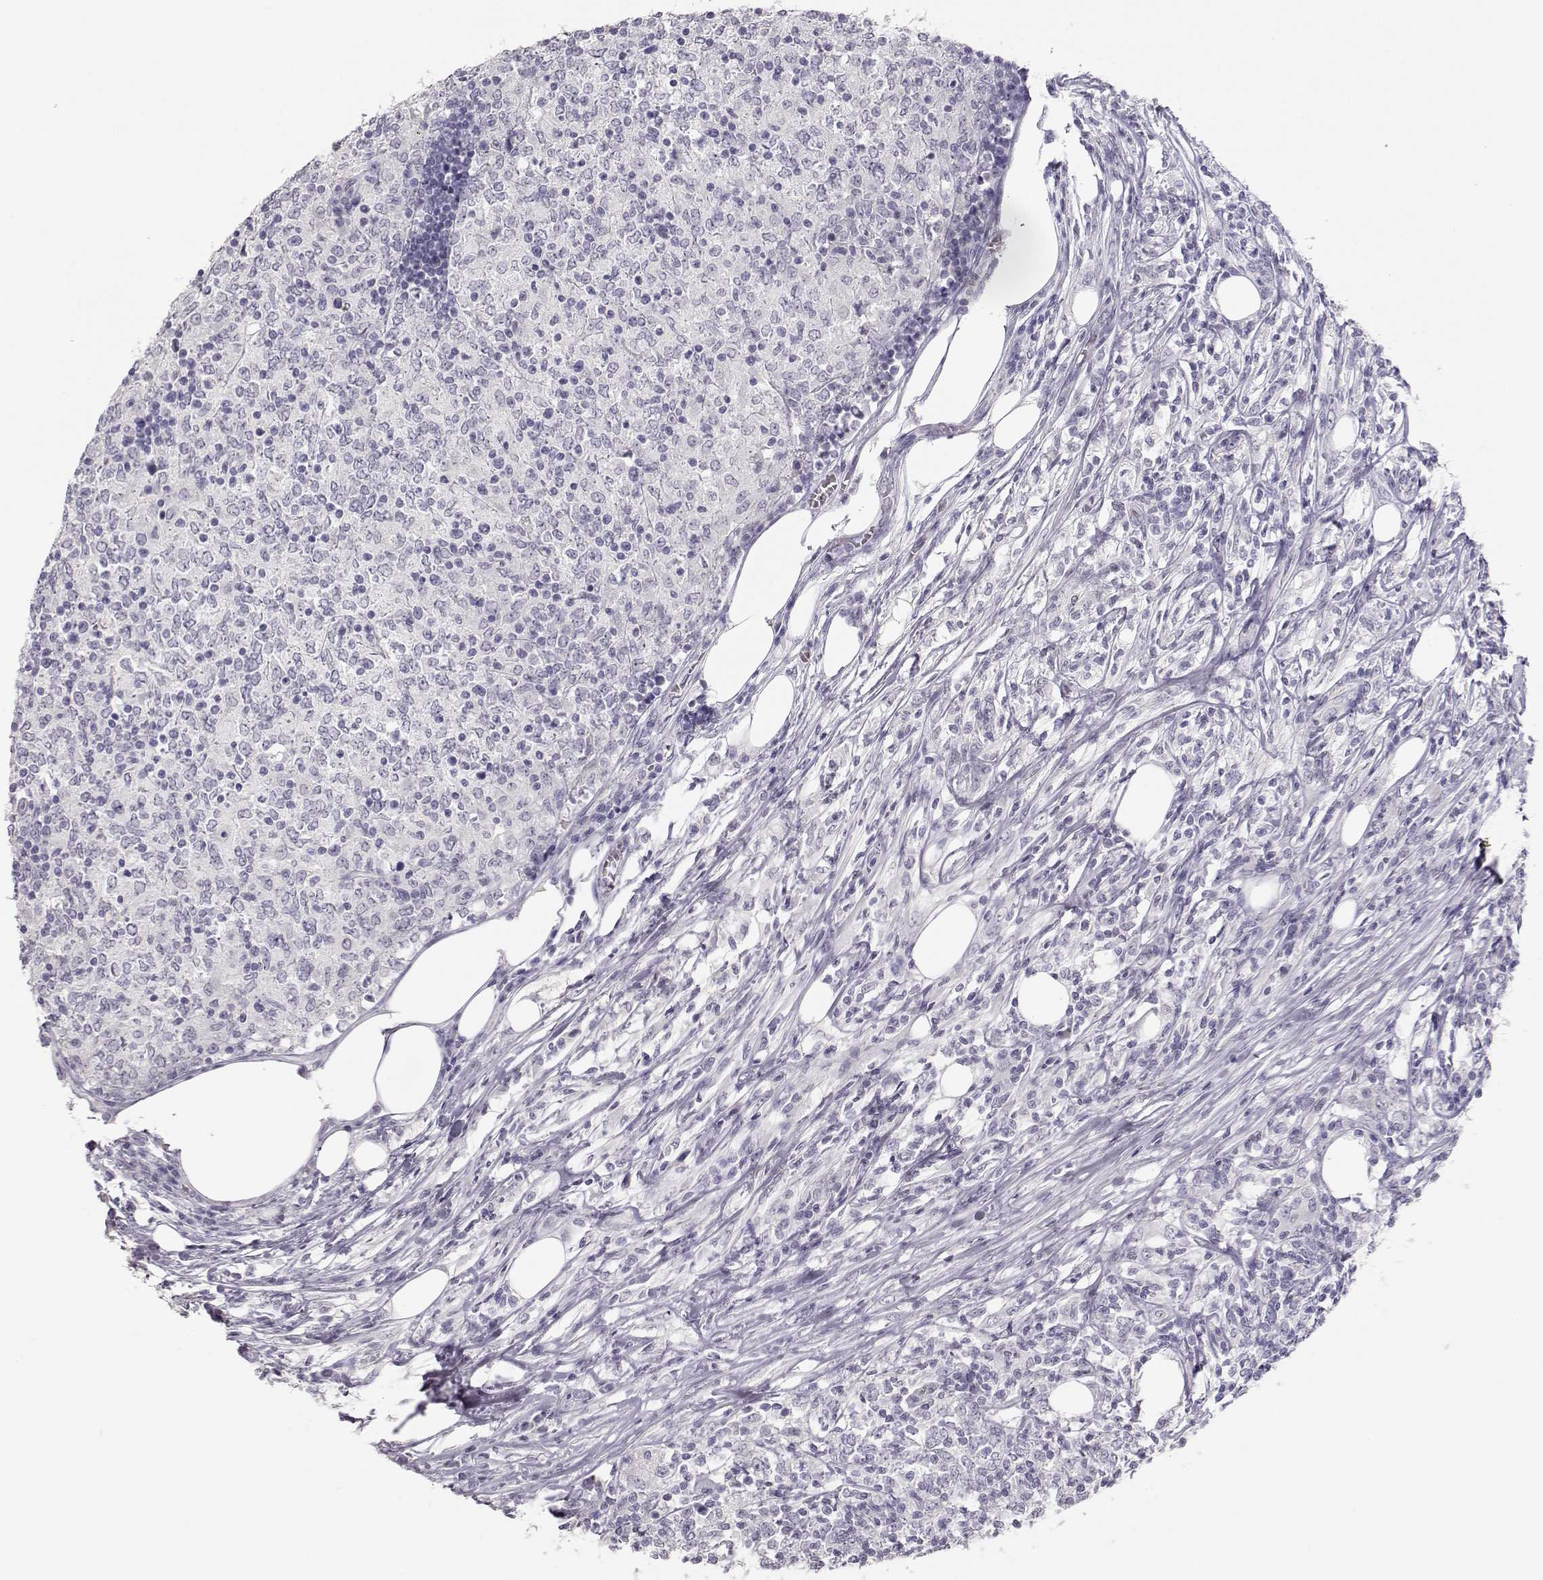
{"staining": {"intensity": "negative", "quantity": "none", "location": "none"}, "tissue": "lymphoma", "cell_type": "Tumor cells", "image_type": "cancer", "snomed": [{"axis": "morphology", "description": "Malignant lymphoma, non-Hodgkin's type, High grade"}, {"axis": "topography", "description": "Lymph node"}], "caption": "This photomicrograph is of malignant lymphoma, non-Hodgkin's type (high-grade) stained with immunohistochemistry to label a protein in brown with the nuclei are counter-stained blue. There is no staining in tumor cells.", "gene": "TKTL1", "patient": {"sex": "female", "age": 84}}